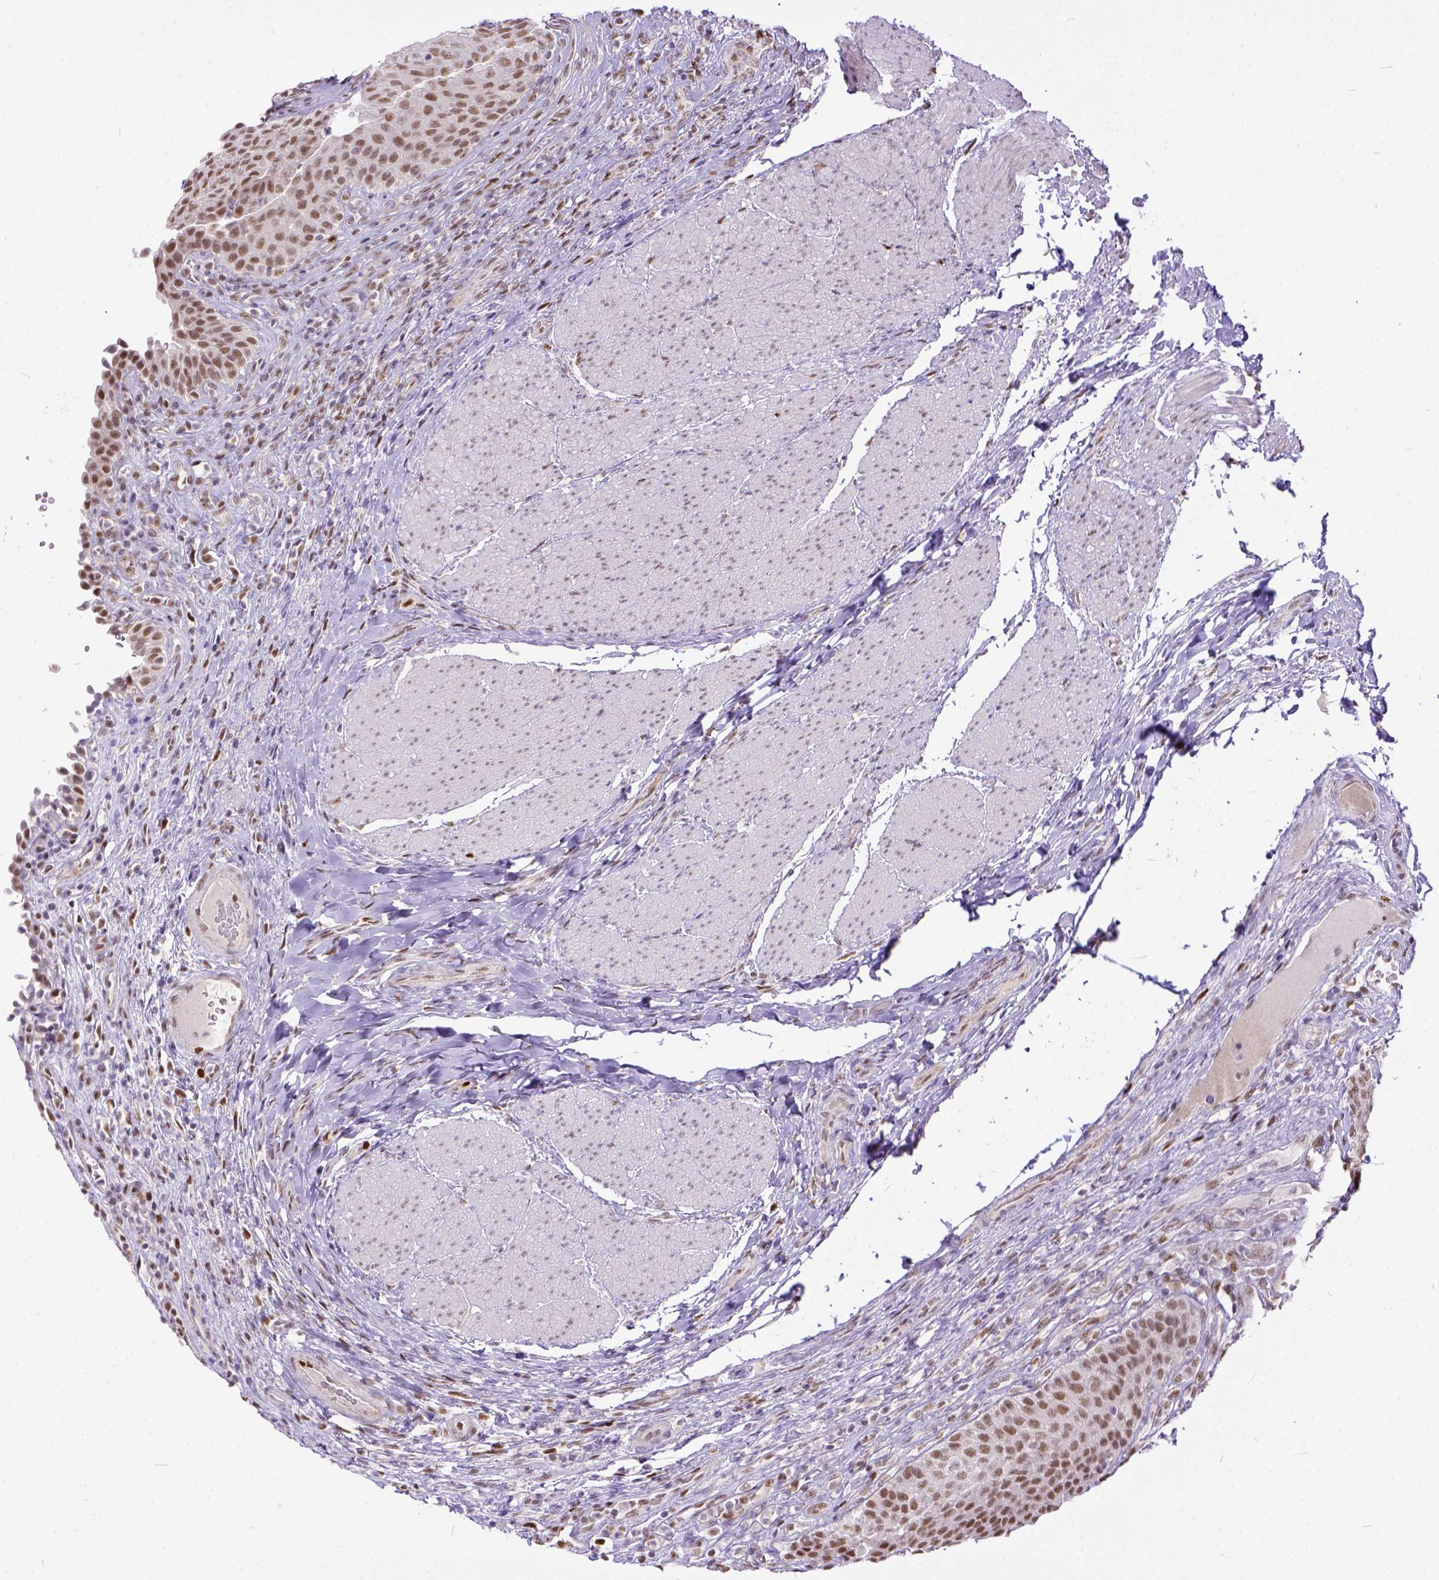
{"staining": {"intensity": "moderate", "quantity": ">75%", "location": "nuclear"}, "tissue": "urinary bladder", "cell_type": "Urothelial cells", "image_type": "normal", "snomed": [{"axis": "morphology", "description": "Normal tissue, NOS"}, {"axis": "topography", "description": "Urinary bladder"}, {"axis": "topography", "description": "Peripheral nerve tissue"}], "caption": "Urinary bladder stained with a brown dye reveals moderate nuclear positive expression in approximately >75% of urothelial cells.", "gene": "ERCC1", "patient": {"sex": "male", "age": 66}}